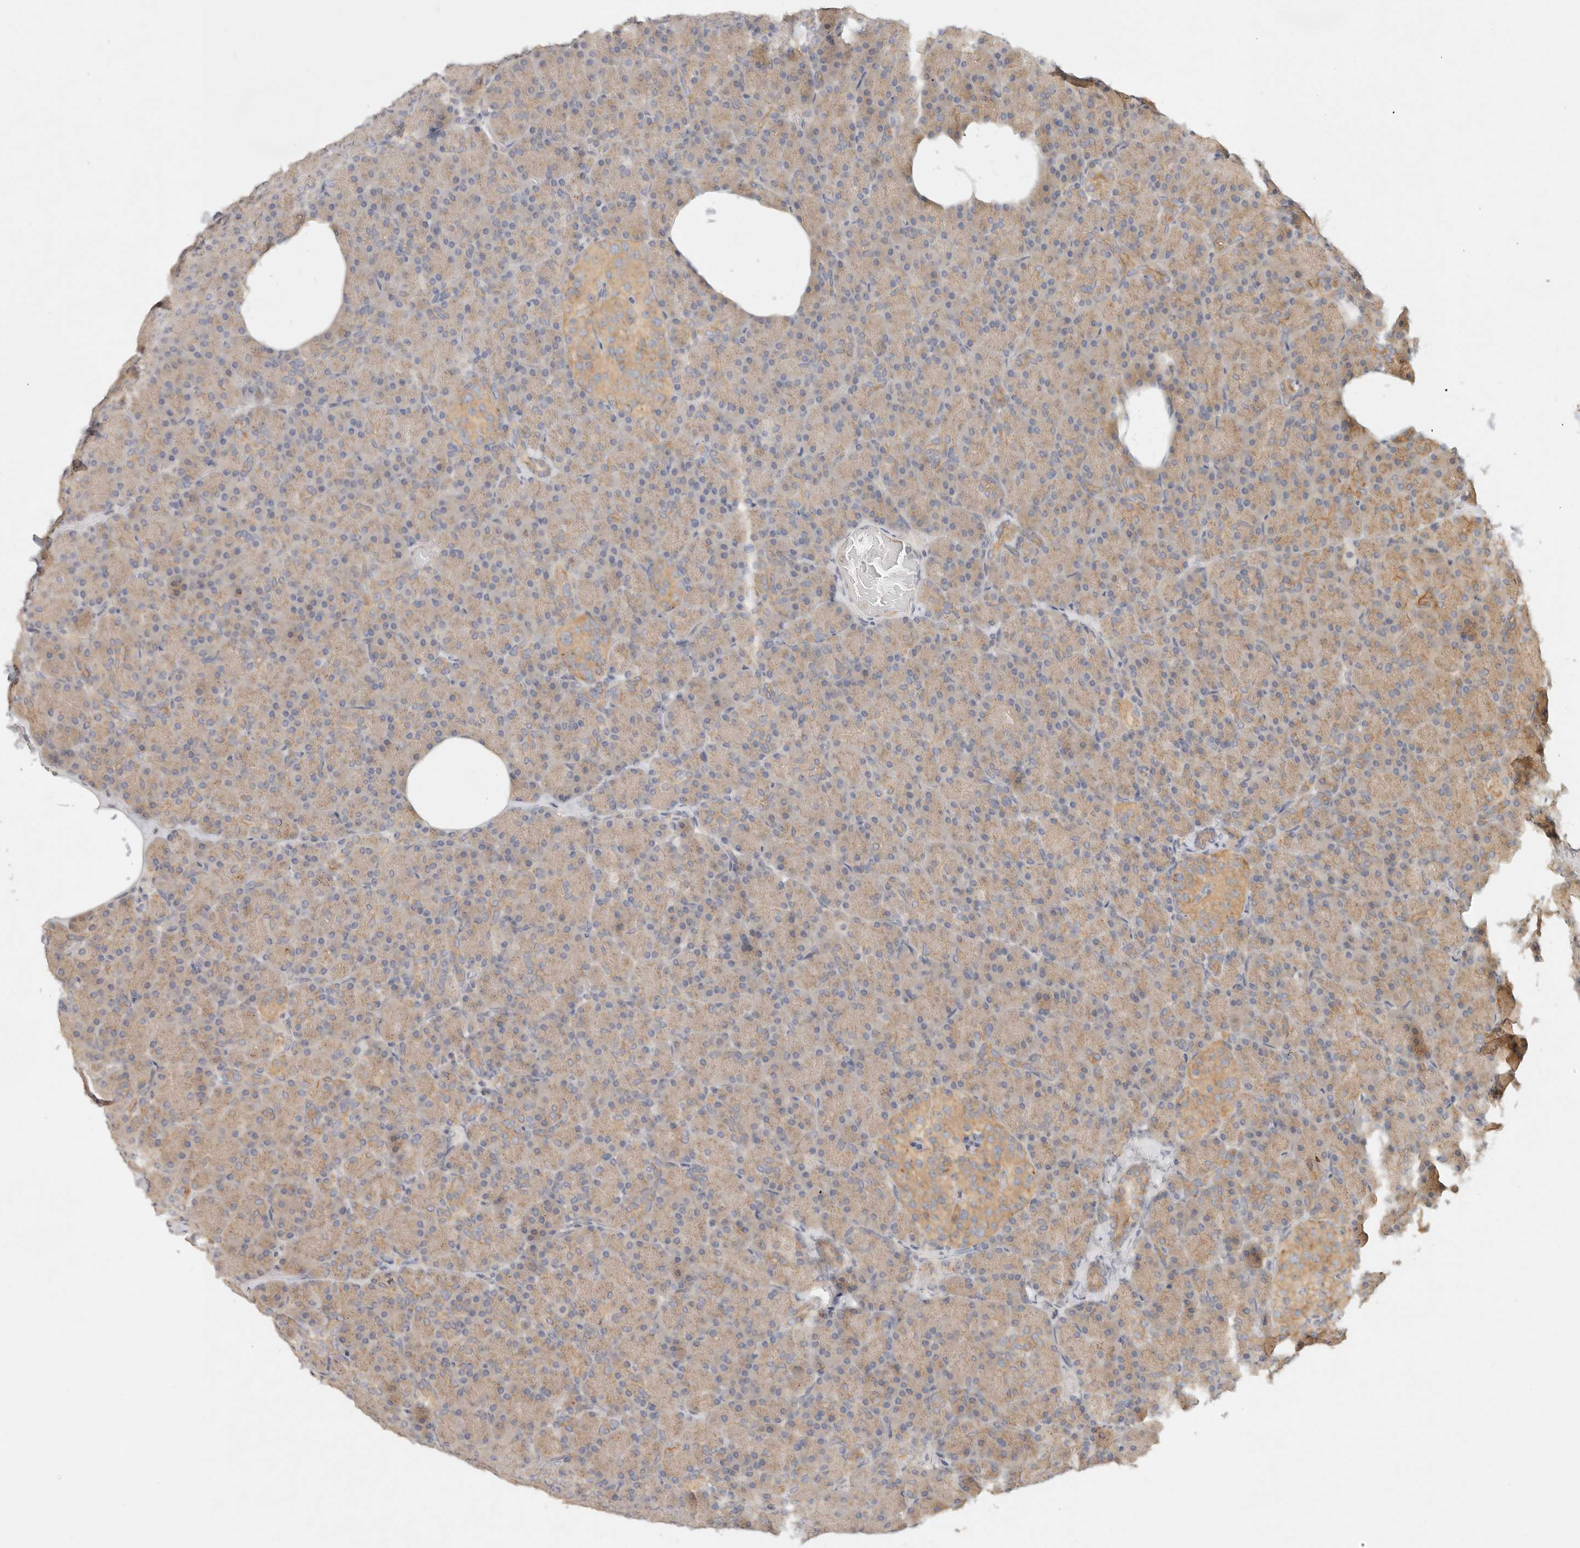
{"staining": {"intensity": "moderate", "quantity": ">75%", "location": "cytoplasmic/membranous"}, "tissue": "pancreas", "cell_type": "Exocrine glandular cells", "image_type": "normal", "snomed": [{"axis": "morphology", "description": "Normal tissue, NOS"}, {"axis": "topography", "description": "Pancreas"}], "caption": "Pancreas stained for a protein (brown) displays moderate cytoplasmic/membranous positive expression in about >75% of exocrine glandular cells.", "gene": "HECTD3", "patient": {"sex": "female", "age": 43}}